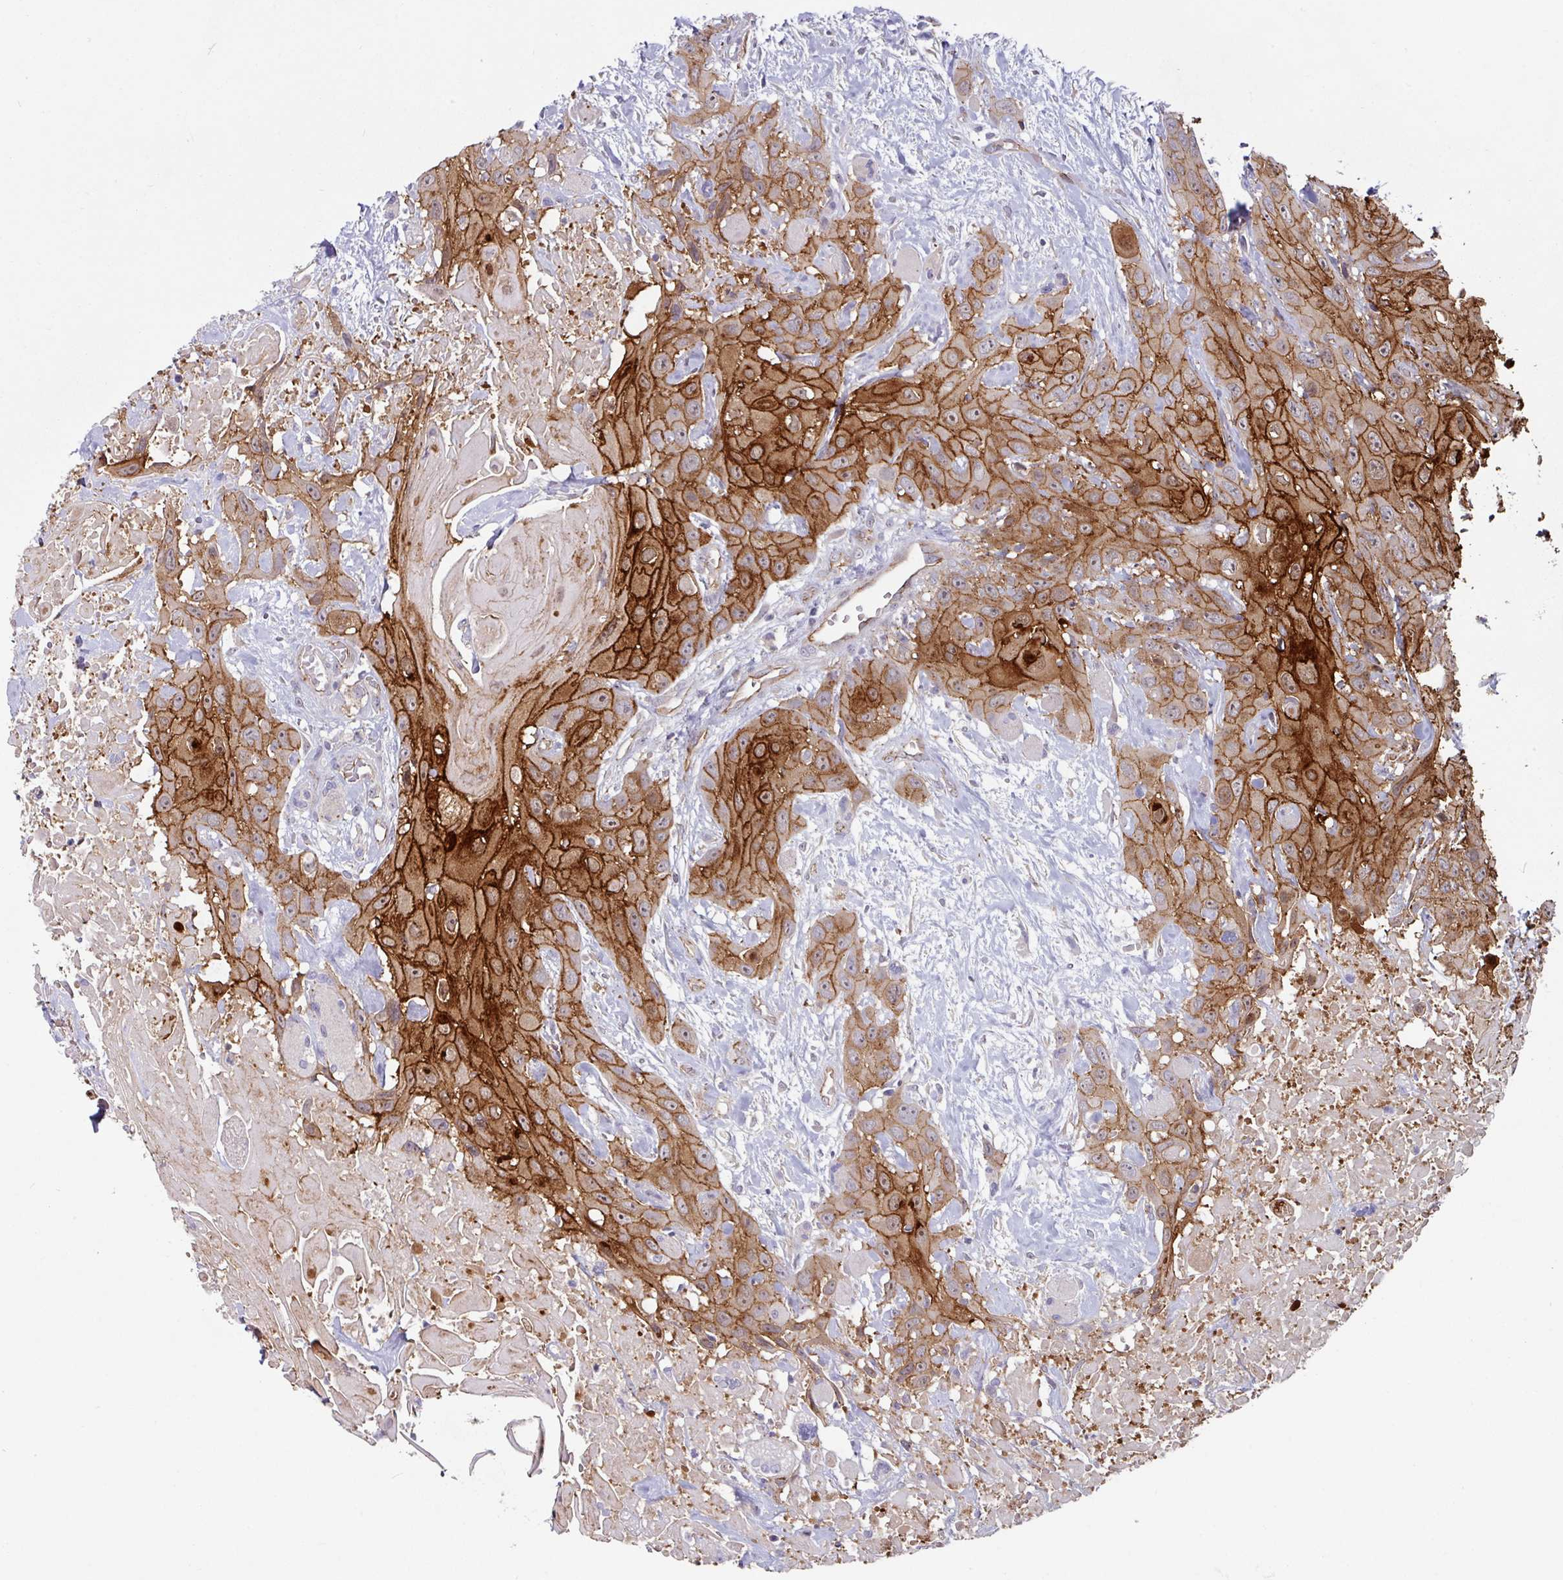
{"staining": {"intensity": "moderate", "quantity": ">75%", "location": "cytoplasmic/membranous"}, "tissue": "head and neck cancer", "cell_type": "Tumor cells", "image_type": "cancer", "snomed": [{"axis": "morphology", "description": "Squamous cell carcinoma, NOS"}, {"axis": "topography", "description": "Head-Neck"}], "caption": "Human head and neck cancer stained with a brown dye displays moderate cytoplasmic/membranous positive positivity in about >75% of tumor cells.", "gene": "JUP", "patient": {"sex": "male", "age": 81}}